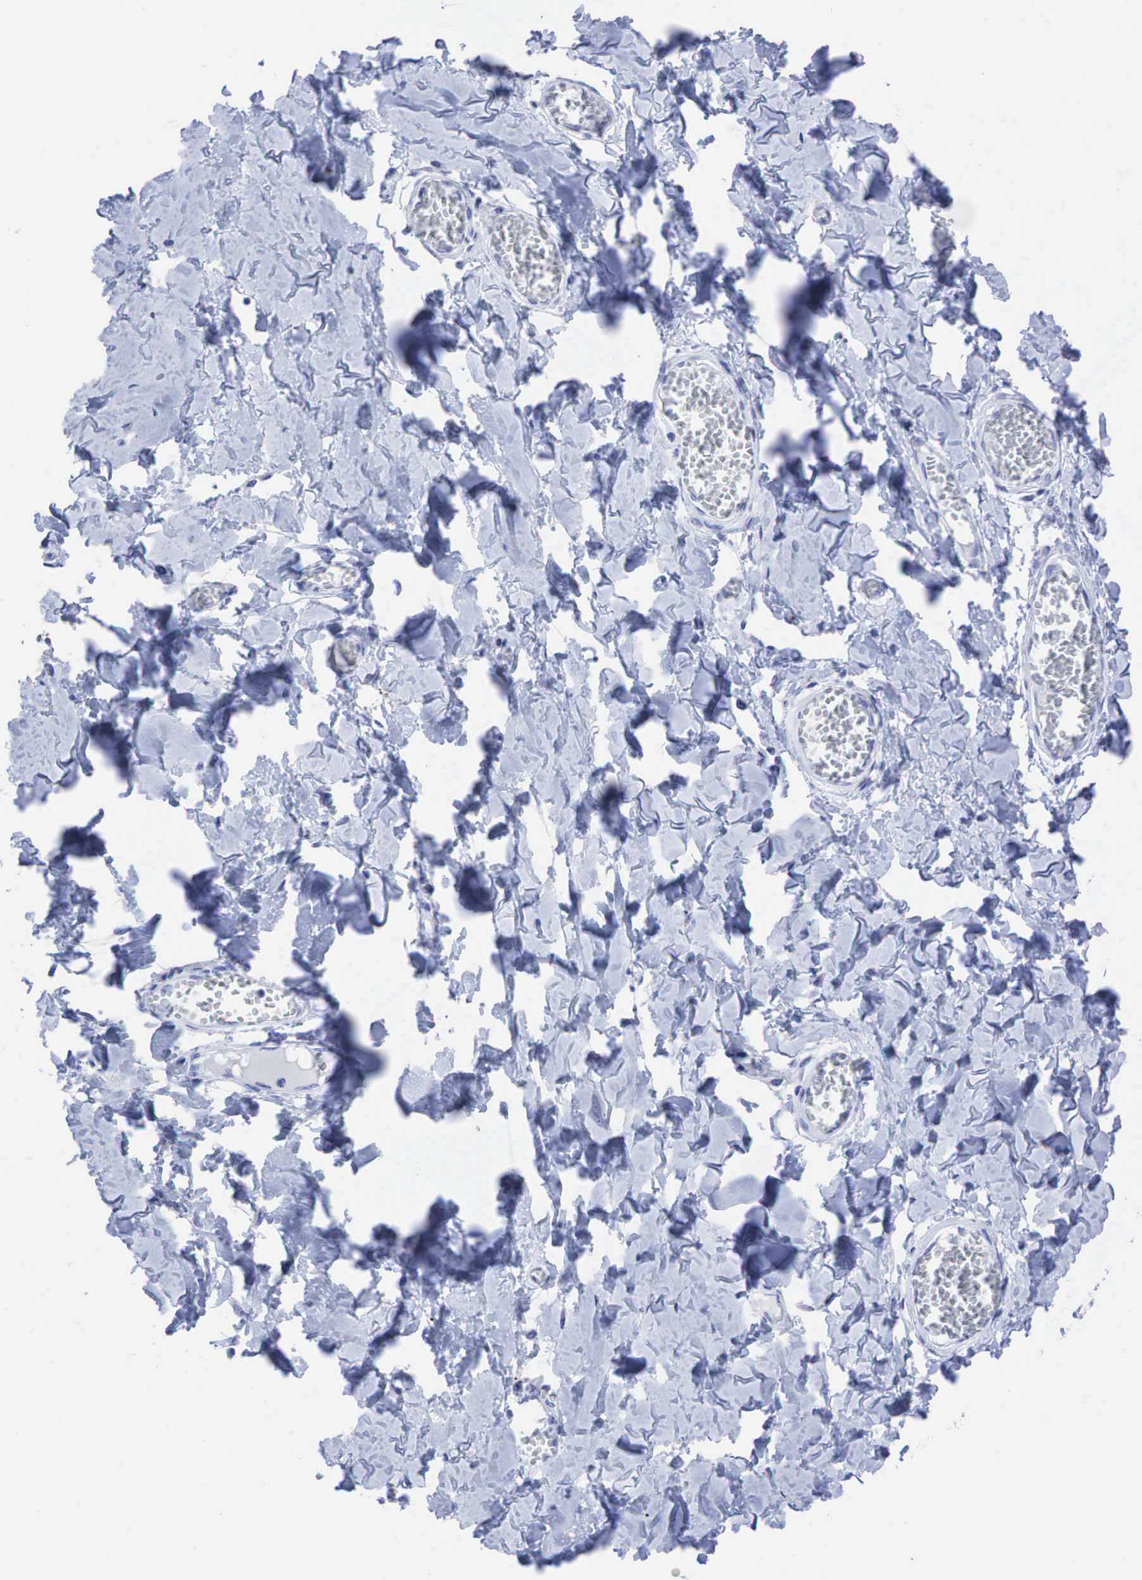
{"staining": {"intensity": "negative", "quantity": "none", "location": "none"}, "tissue": "adipose tissue", "cell_type": "Adipocytes", "image_type": "normal", "snomed": [{"axis": "morphology", "description": "Normal tissue, NOS"}, {"axis": "morphology", "description": "Sarcoma, NOS"}, {"axis": "topography", "description": "Skin"}, {"axis": "topography", "description": "Soft tissue"}], "caption": "This is an immunohistochemistry (IHC) histopathology image of benign human adipose tissue. There is no positivity in adipocytes.", "gene": "CEACAM5", "patient": {"sex": "female", "age": 51}}